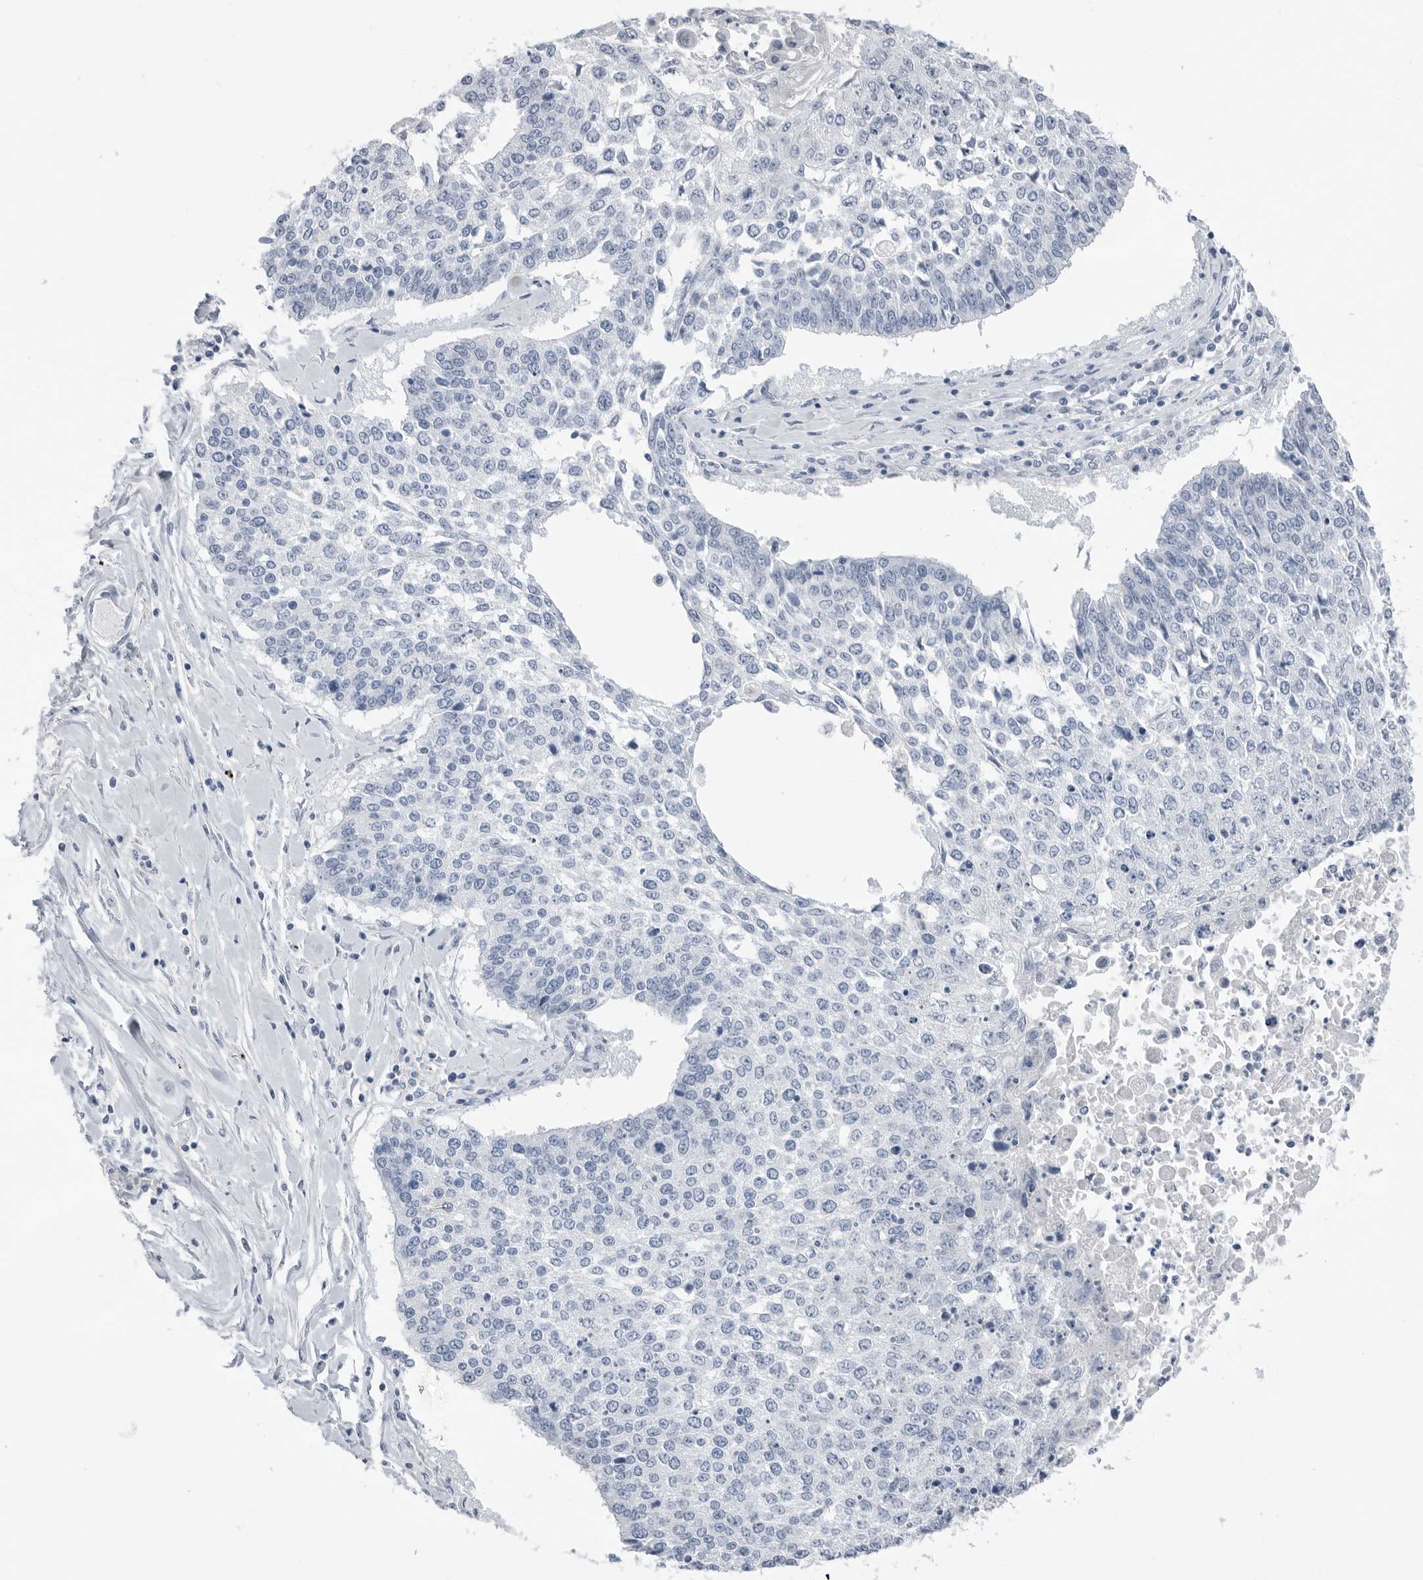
{"staining": {"intensity": "negative", "quantity": "none", "location": "none"}, "tissue": "lung cancer", "cell_type": "Tumor cells", "image_type": "cancer", "snomed": [{"axis": "morphology", "description": "Normal tissue, NOS"}, {"axis": "morphology", "description": "Squamous cell carcinoma, NOS"}, {"axis": "topography", "description": "Cartilage tissue"}, {"axis": "topography", "description": "Bronchus"}, {"axis": "topography", "description": "Lung"}, {"axis": "topography", "description": "Peripheral nerve tissue"}], "caption": "An image of lung squamous cell carcinoma stained for a protein exhibits no brown staining in tumor cells.", "gene": "ABHD12", "patient": {"sex": "female", "age": 49}}